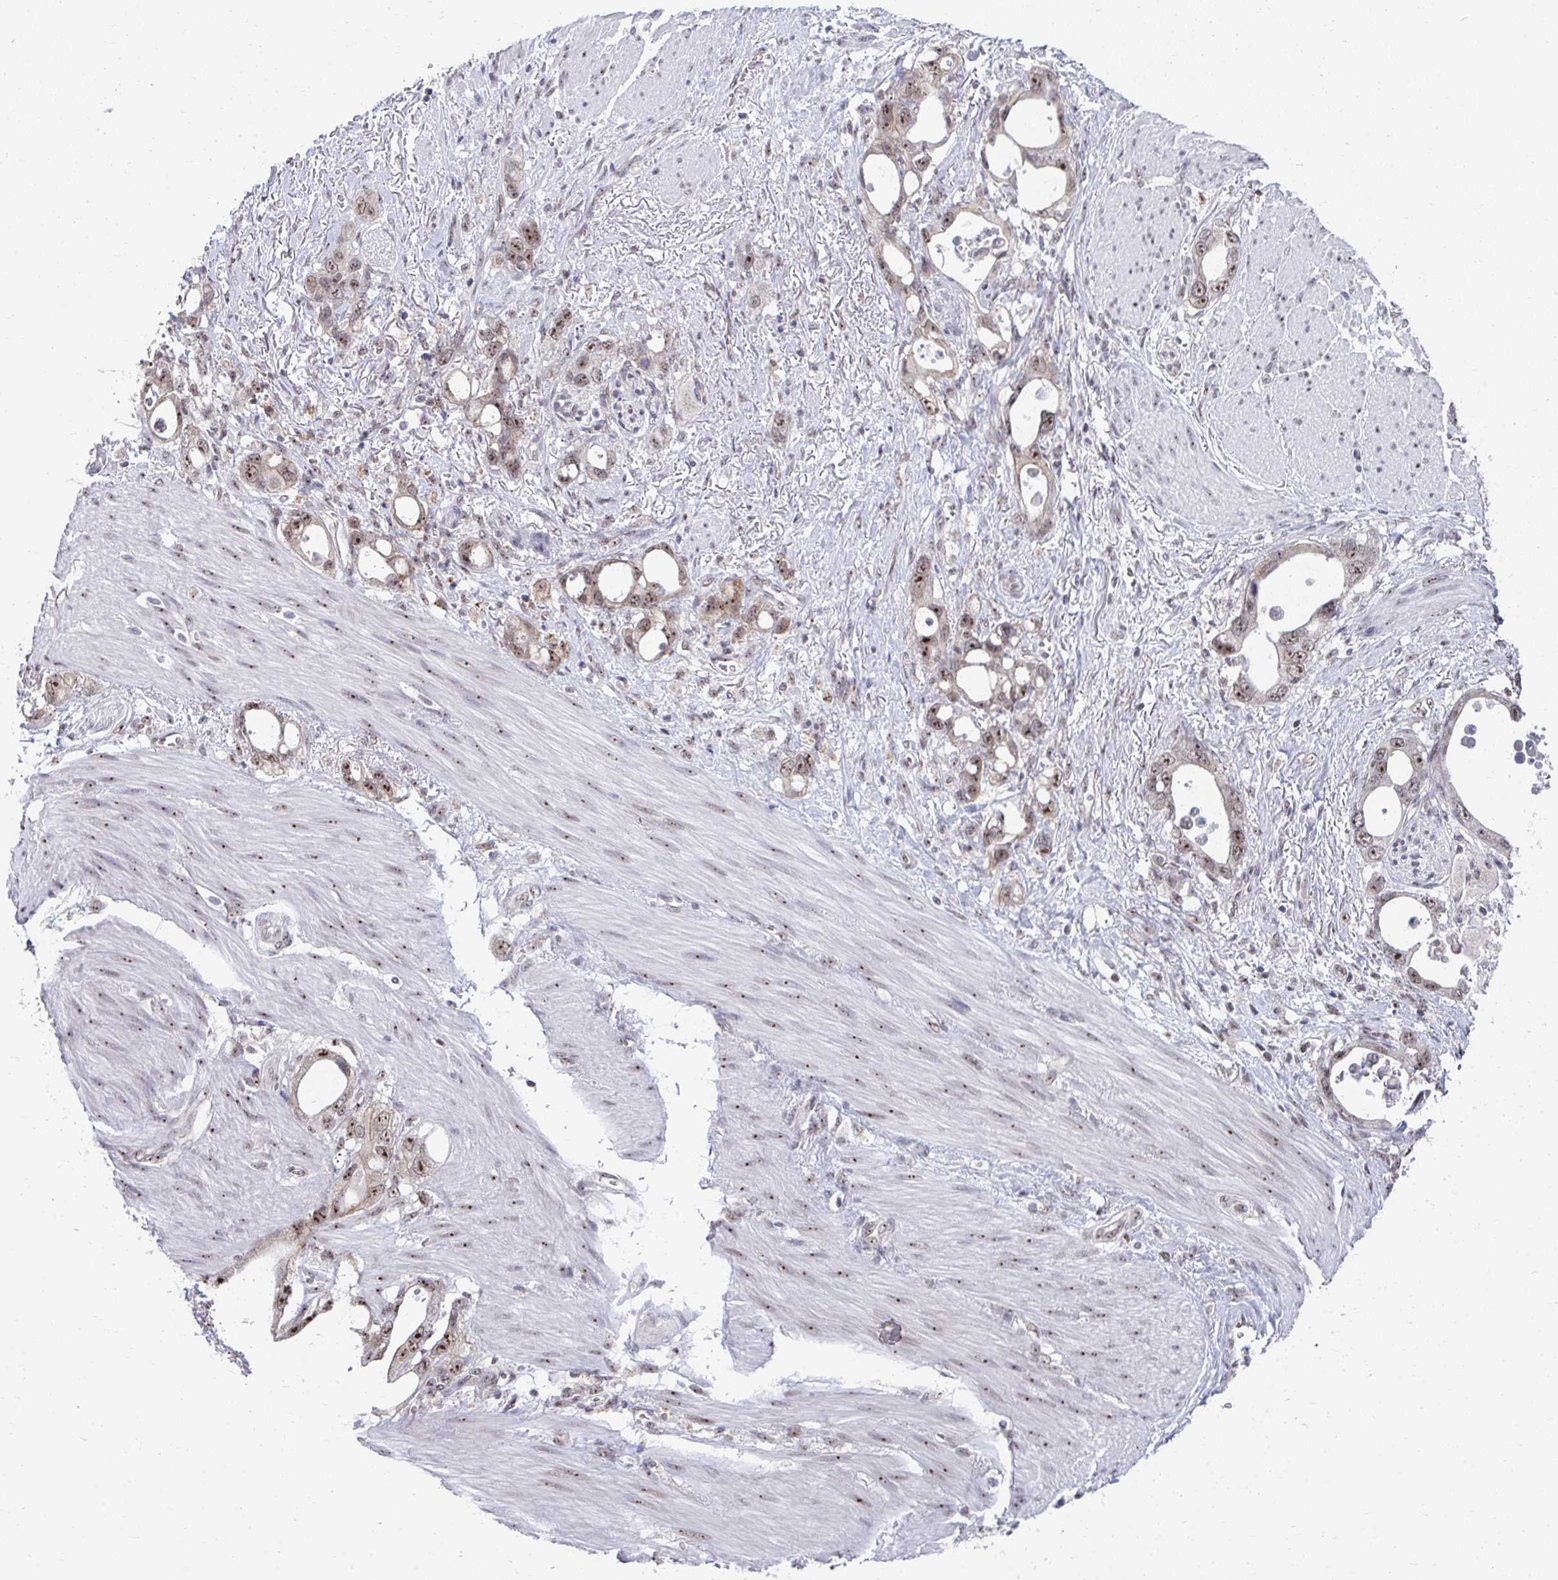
{"staining": {"intensity": "moderate", "quantity": ">75%", "location": "cytoplasmic/membranous,nuclear"}, "tissue": "stomach cancer", "cell_type": "Tumor cells", "image_type": "cancer", "snomed": [{"axis": "morphology", "description": "Adenocarcinoma, NOS"}, {"axis": "topography", "description": "Stomach, upper"}], "caption": "Moderate cytoplasmic/membranous and nuclear staining for a protein is appreciated in approximately >75% of tumor cells of stomach cancer using immunohistochemistry (IHC).", "gene": "HIRA", "patient": {"sex": "male", "age": 74}}